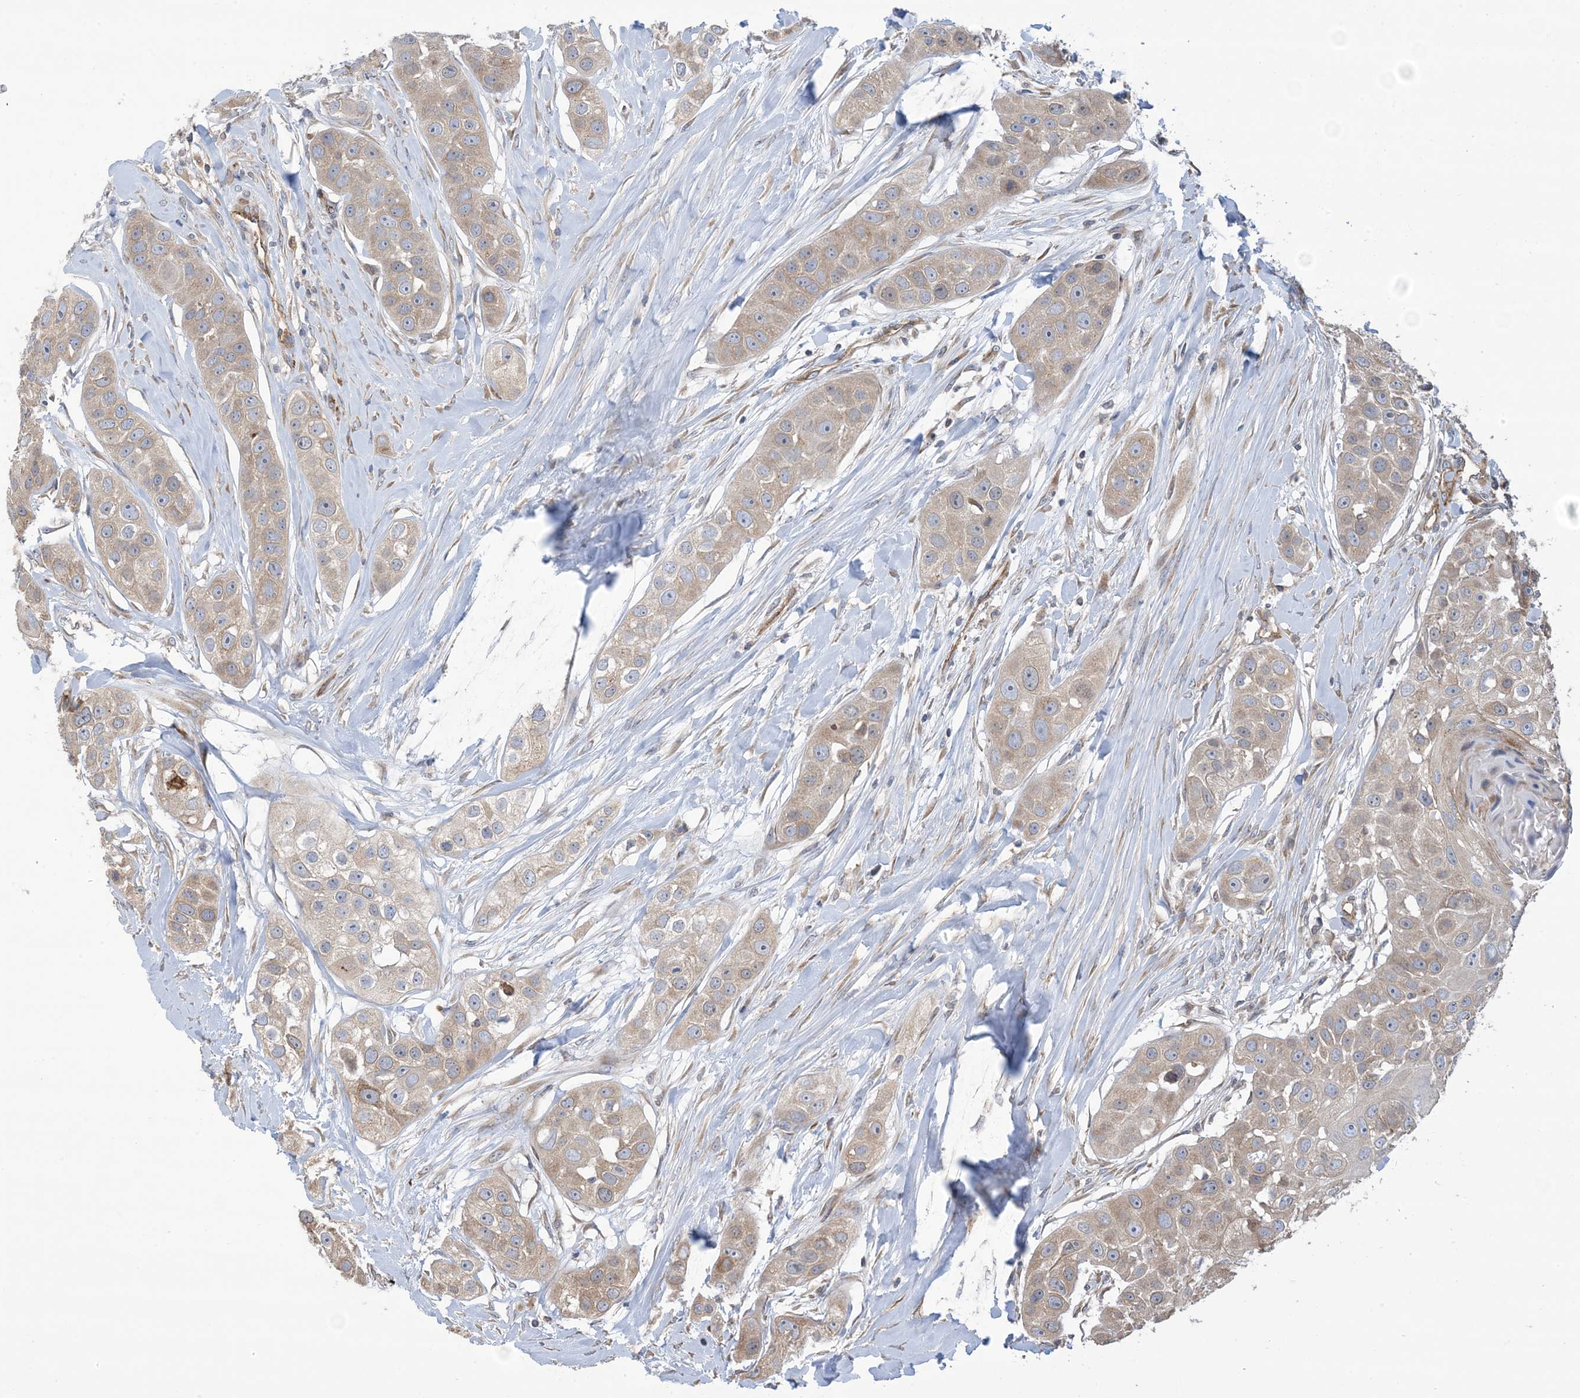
{"staining": {"intensity": "moderate", "quantity": ">75%", "location": "cytoplasmic/membranous"}, "tissue": "head and neck cancer", "cell_type": "Tumor cells", "image_type": "cancer", "snomed": [{"axis": "morphology", "description": "Normal tissue, NOS"}, {"axis": "morphology", "description": "Squamous cell carcinoma, NOS"}, {"axis": "topography", "description": "Skeletal muscle"}, {"axis": "topography", "description": "Head-Neck"}], "caption": "The photomicrograph demonstrates a brown stain indicating the presence of a protein in the cytoplasmic/membranous of tumor cells in head and neck cancer (squamous cell carcinoma). (IHC, brightfield microscopy, high magnification).", "gene": "CLEC16A", "patient": {"sex": "male", "age": 51}}